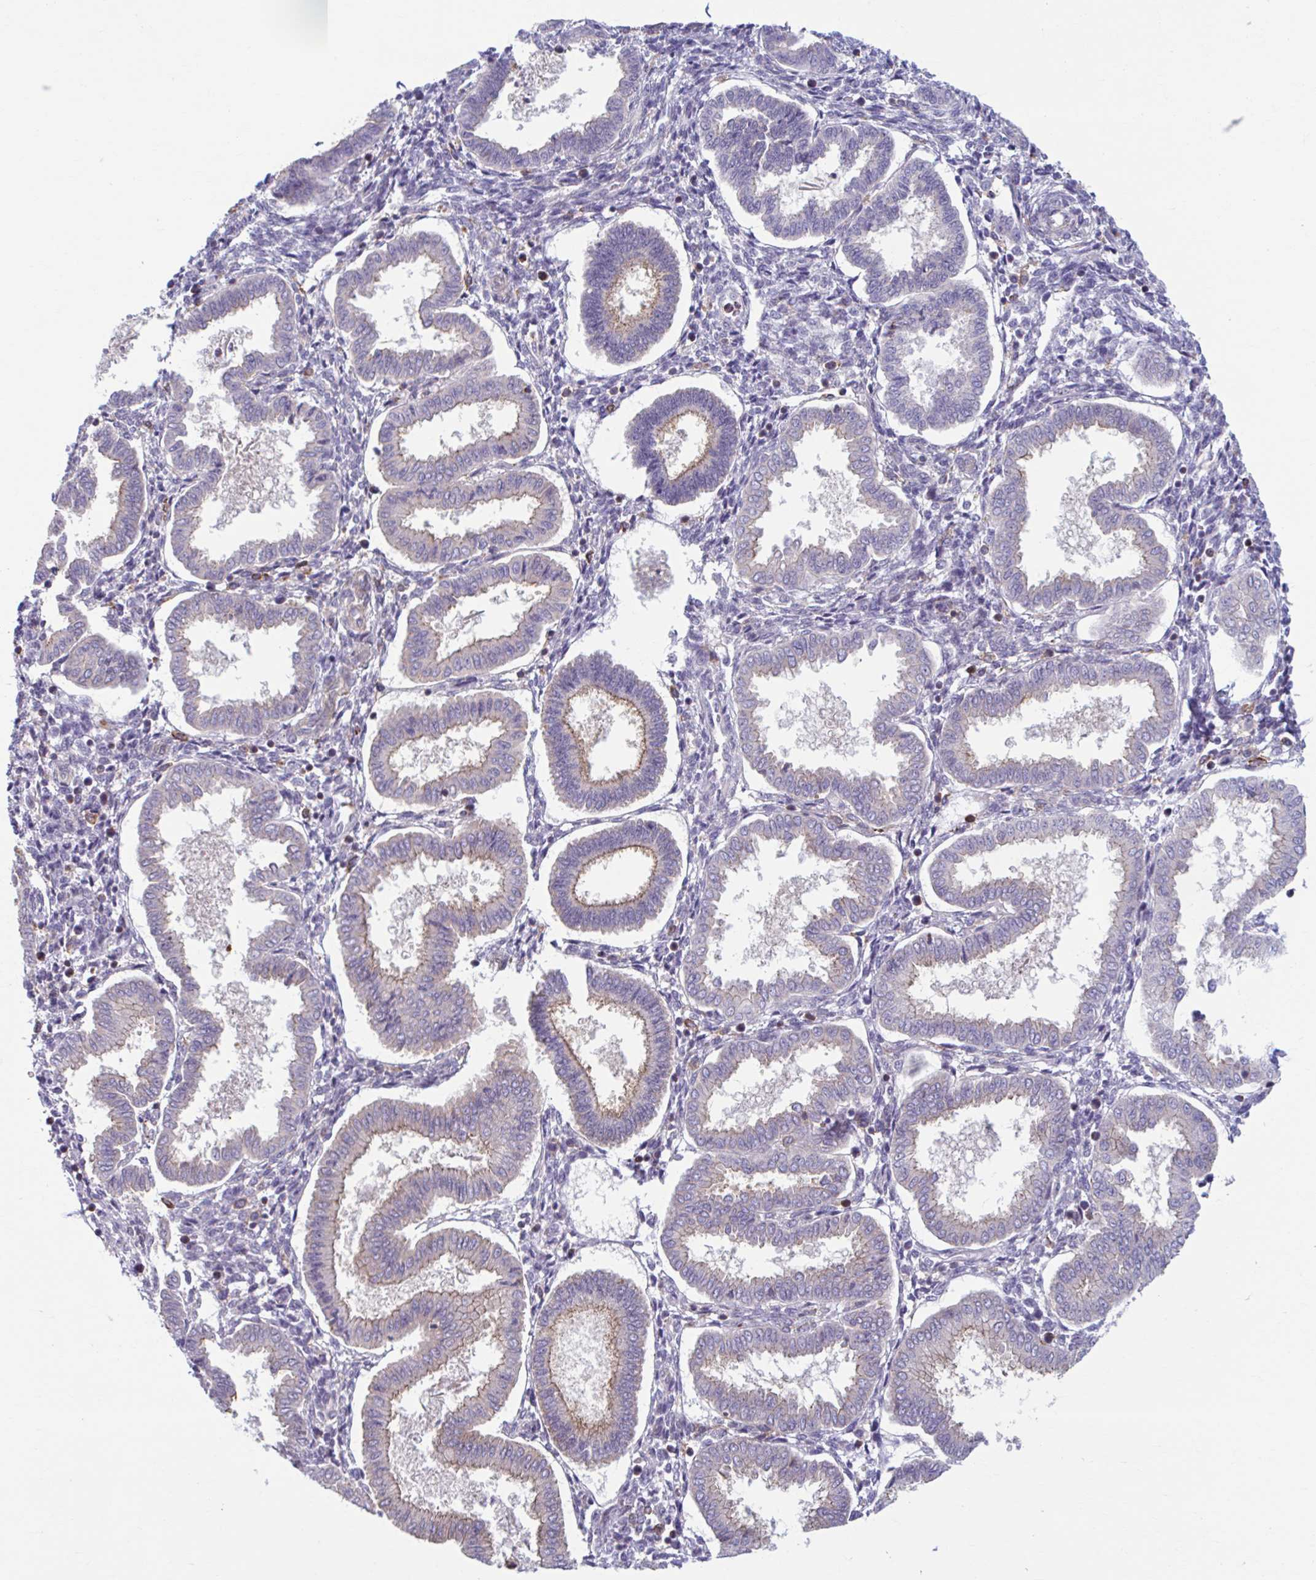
{"staining": {"intensity": "negative", "quantity": "none", "location": "none"}, "tissue": "endometrium", "cell_type": "Cells in endometrial stroma", "image_type": "normal", "snomed": [{"axis": "morphology", "description": "Normal tissue, NOS"}, {"axis": "topography", "description": "Endometrium"}], "caption": "Immunohistochemical staining of benign human endometrium displays no significant expression in cells in endometrial stroma.", "gene": "ADAT3", "patient": {"sex": "female", "age": 24}}